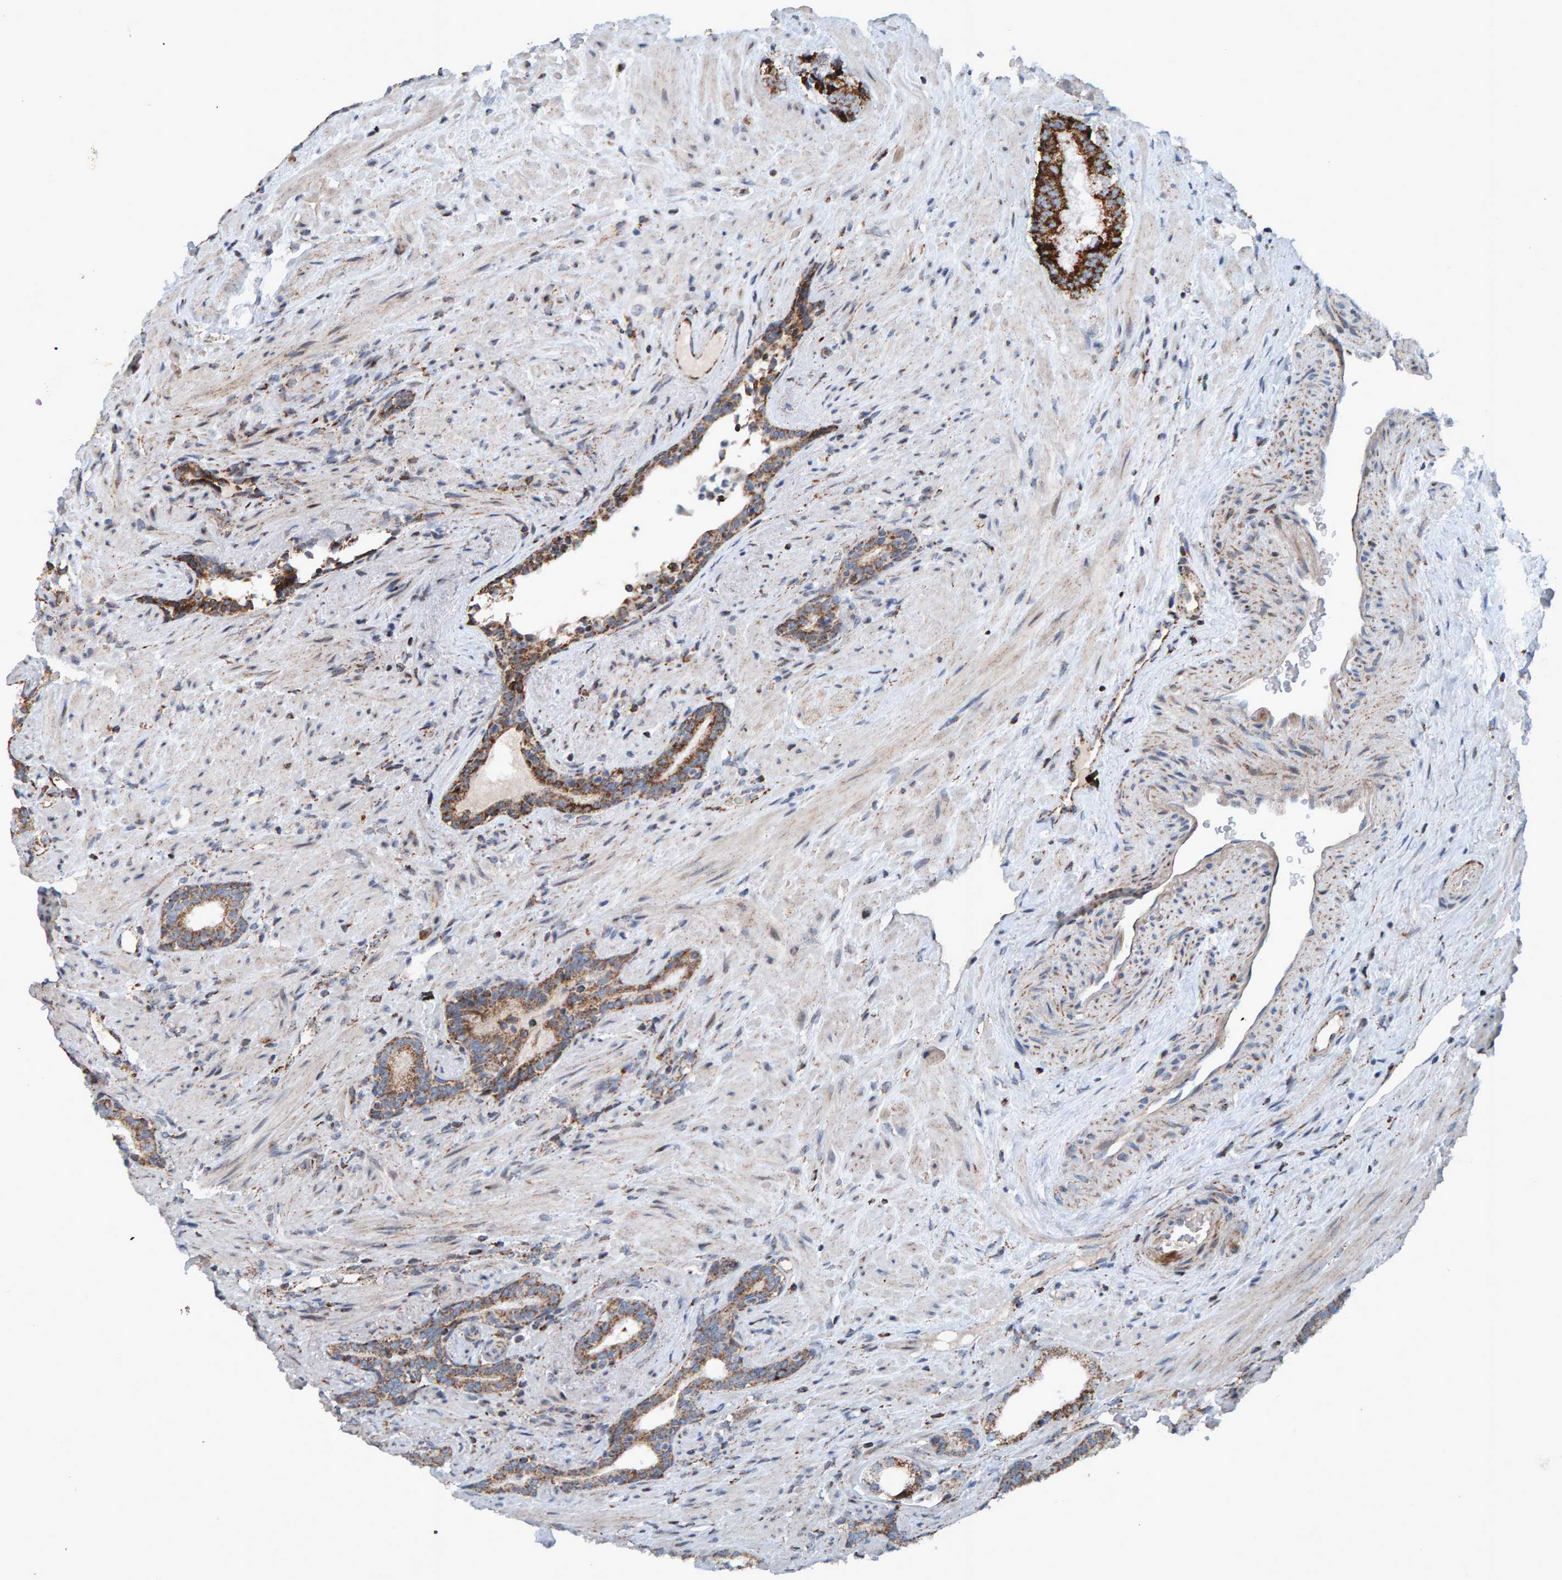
{"staining": {"intensity": "strong", "quantity": "25%-75%", "location": "cytoplasmic/membranous"}, "tissue": "prostate cancer", "cell_type": "Tumor cells", "image_type": "cancer", "snomed": [{"axis": "morphology", "description": "Adenocarcinoma, High grade"}, {"axis": "topography", "description": "Prostate"}], "caption": "Prostate cancer (high-grade adenocarcinoma) stained with a brown dye reveals strong cytoplasmic/membranous positive expression in about 25%-75% of tumor cells.", "gene": "ZNF48", "patient": {"sex": "male", "age": 71}}